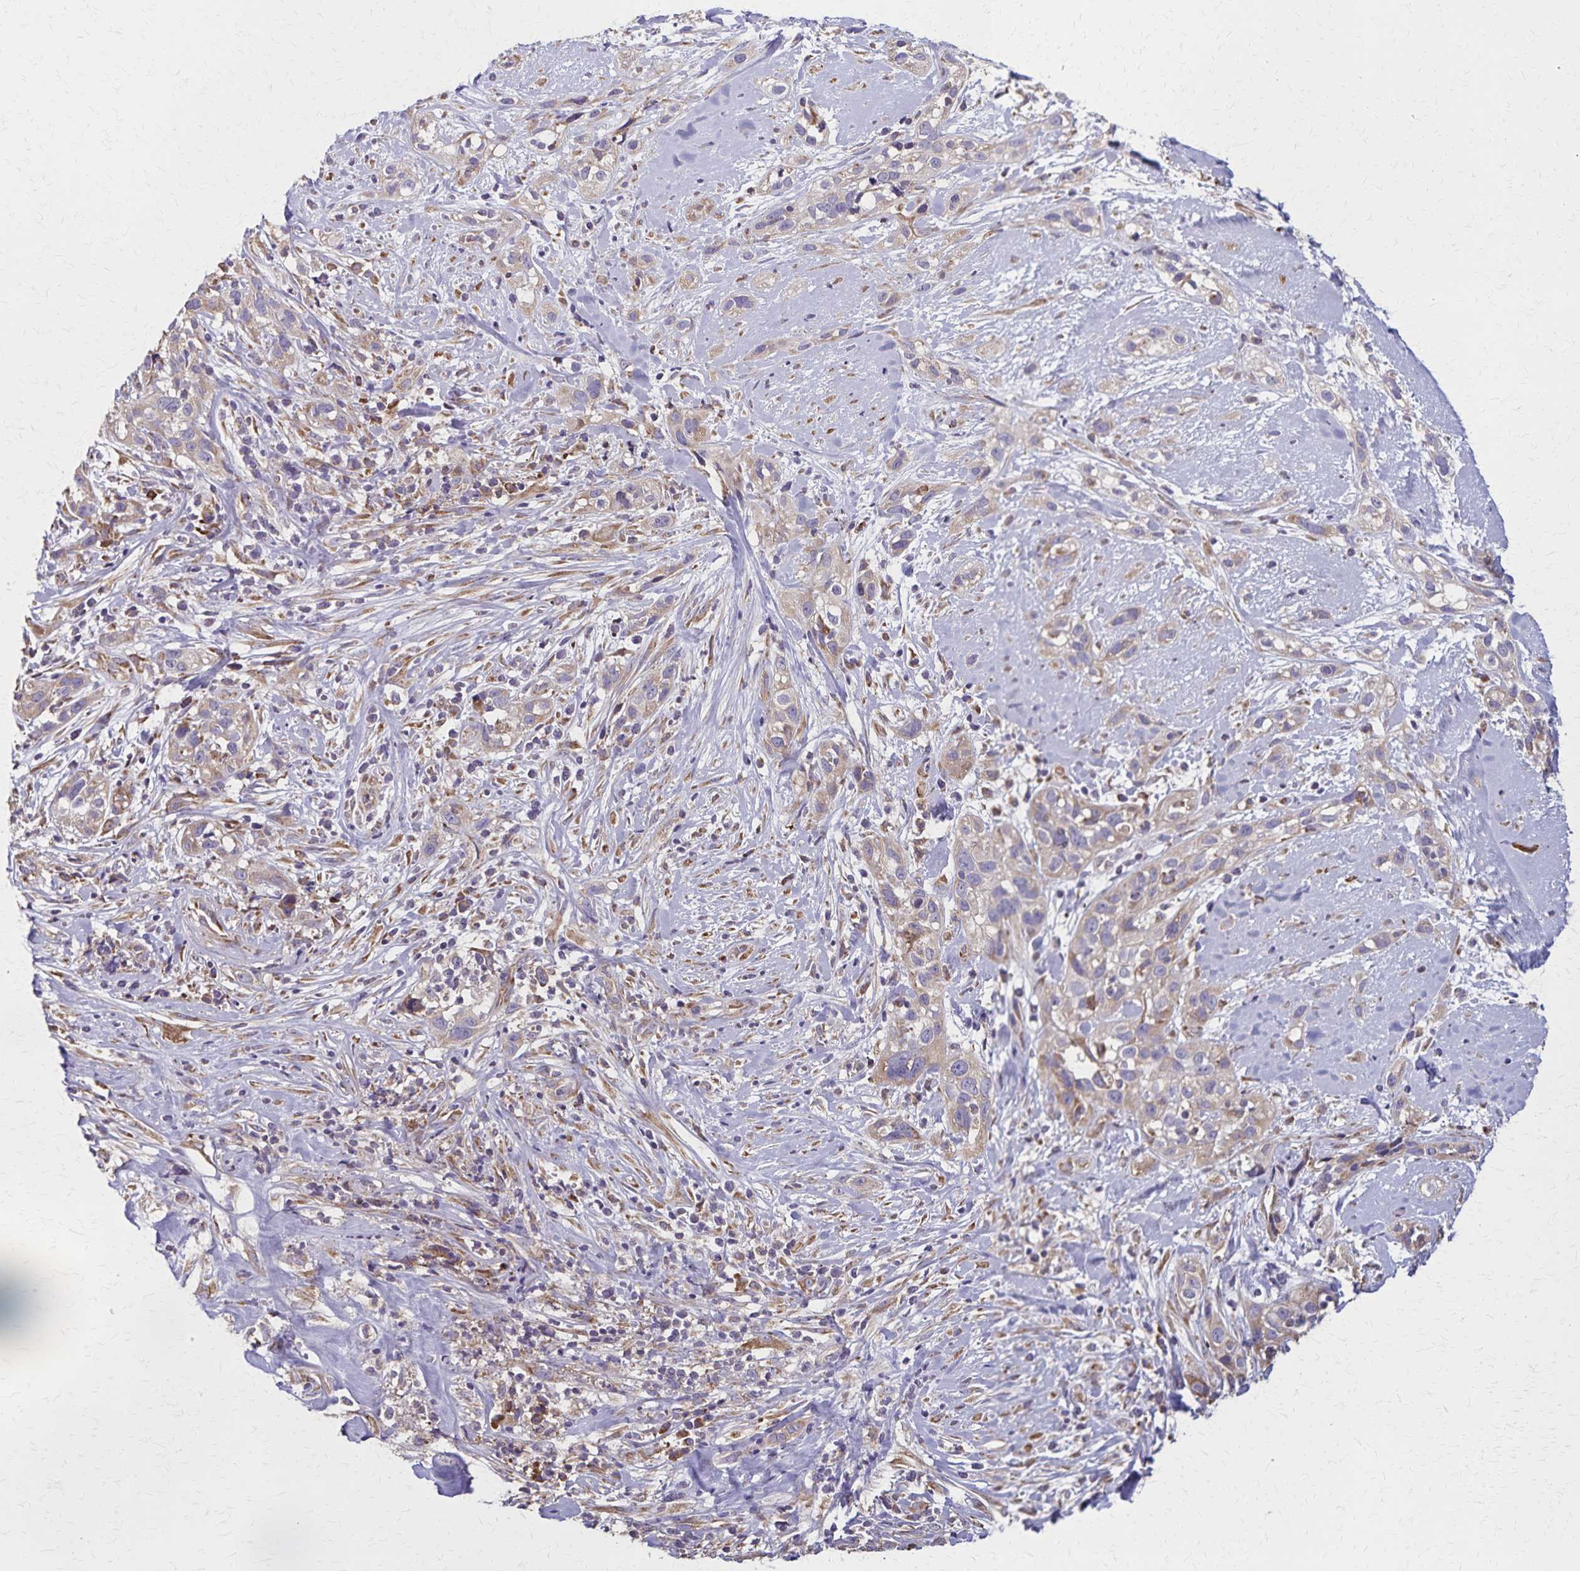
{"staining": {"intensity": "moderate", "quantity": ">75%", "location": "cytoplasmic/membranous"}, "tissue": "skin cancer", "cell_type": "Tumor cells", "image_type": "cancer", "snomed": [{"axis": "morphology", "description": "Squamous cell carcinoma, NOS"}, {"axis": "topography", "description": "Skin"}], "caption": "A micrograph of squamous cell carcinoma (skin) stained for a protein demonstrates moderate cytoplasmic/membranous brown staining in tumor cells.", "gene": "RNF10", "patient": {"sex": "male", "age": 82}}